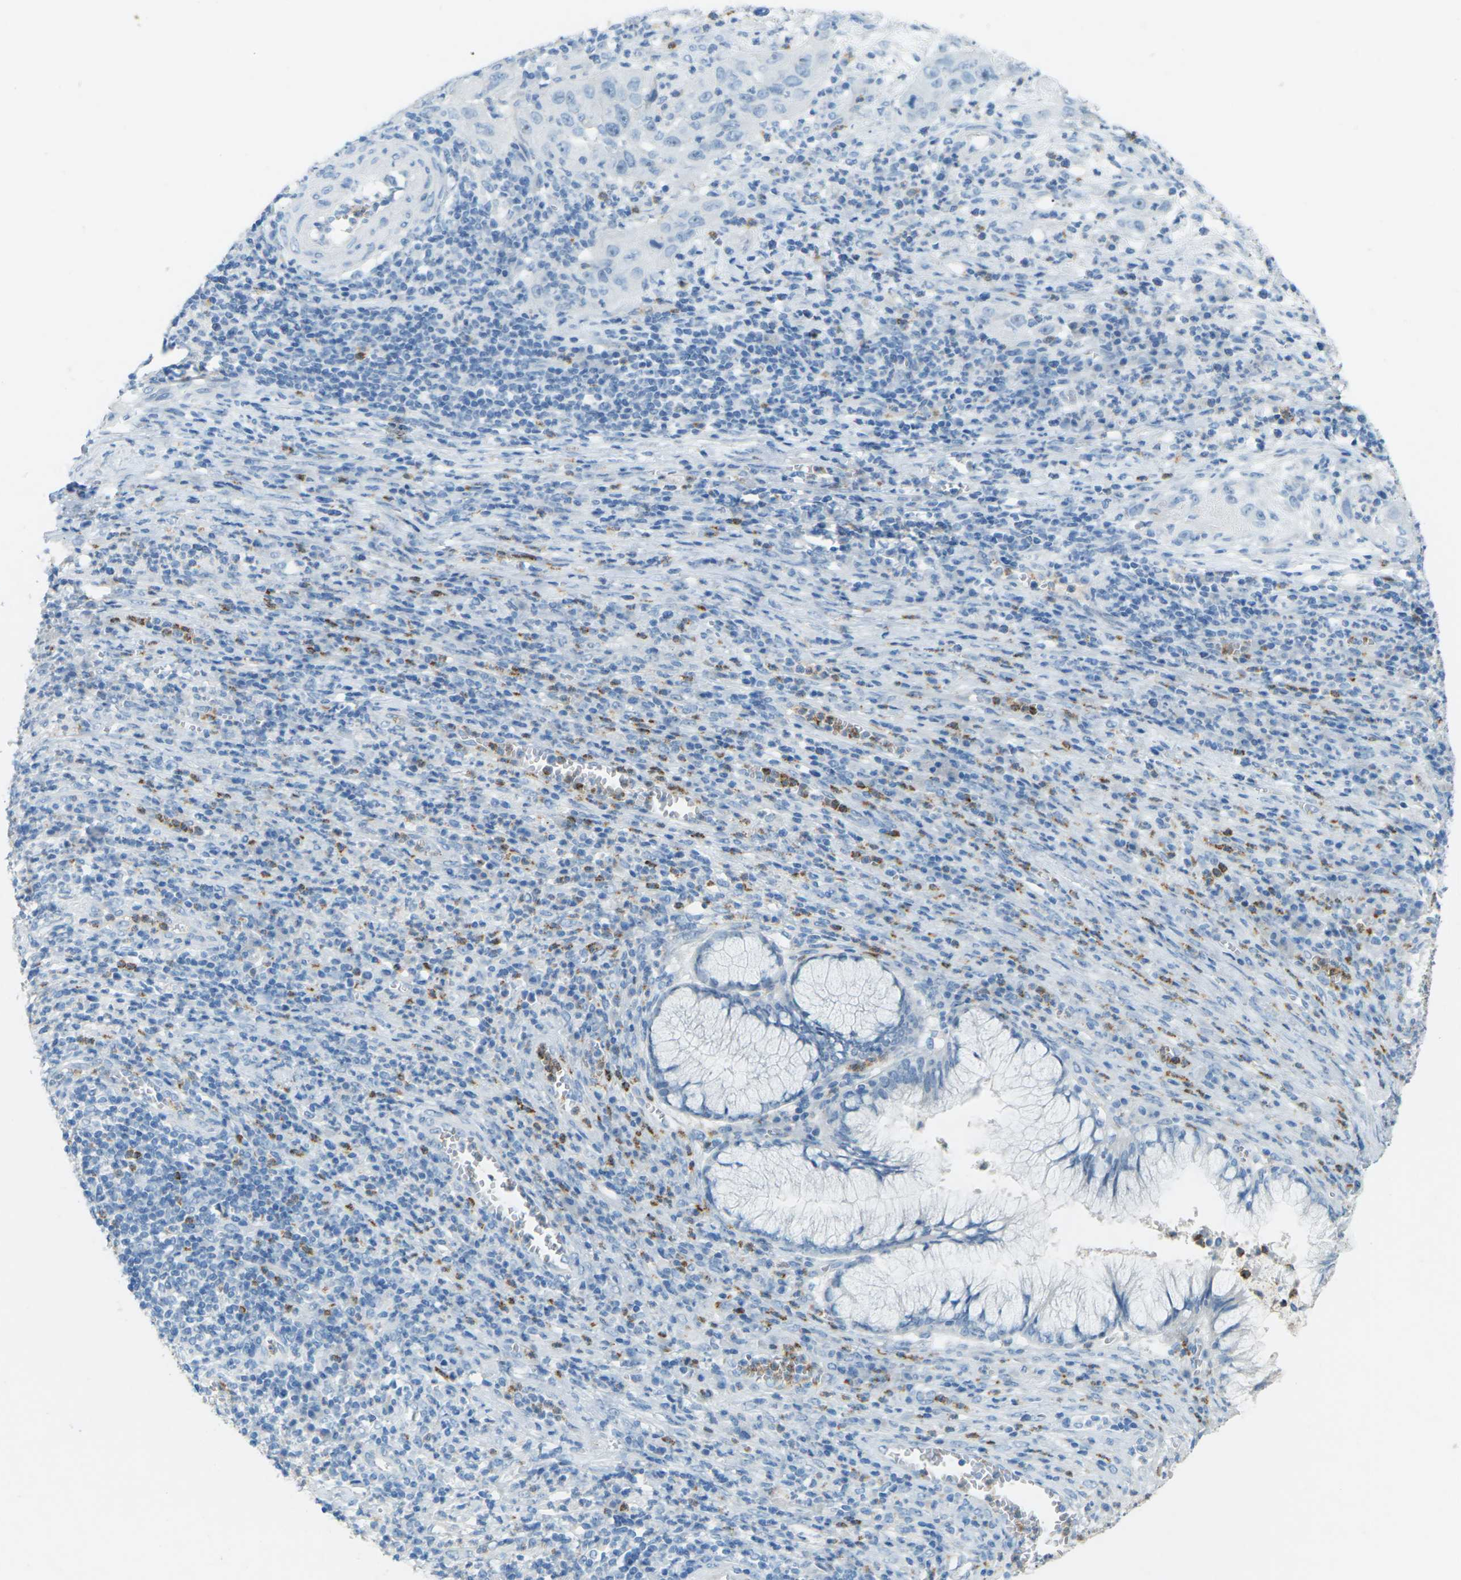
{"staining": {"intensity": "negative", "quantity": "none", "location": "none"}, "tissue": "cervical cancer", "cell_type": "Tumor cells", "image_type": "cancer", "snomed": [{"axis": "morphology", "description": "Squamous cell carcinoma, NOS"}, {"axis": "topography", "description": "Cervix"}], "caption": "Tumor cells are negative for brown protein staining in squamous cell carcinoma (cervical). Brightfield microscopy of IHC stained with DAB (brown) and hematoxylin (blue), captured at high magnification.", "gene": "CDH16", "patient": {"sex": "female", "age": 32}}